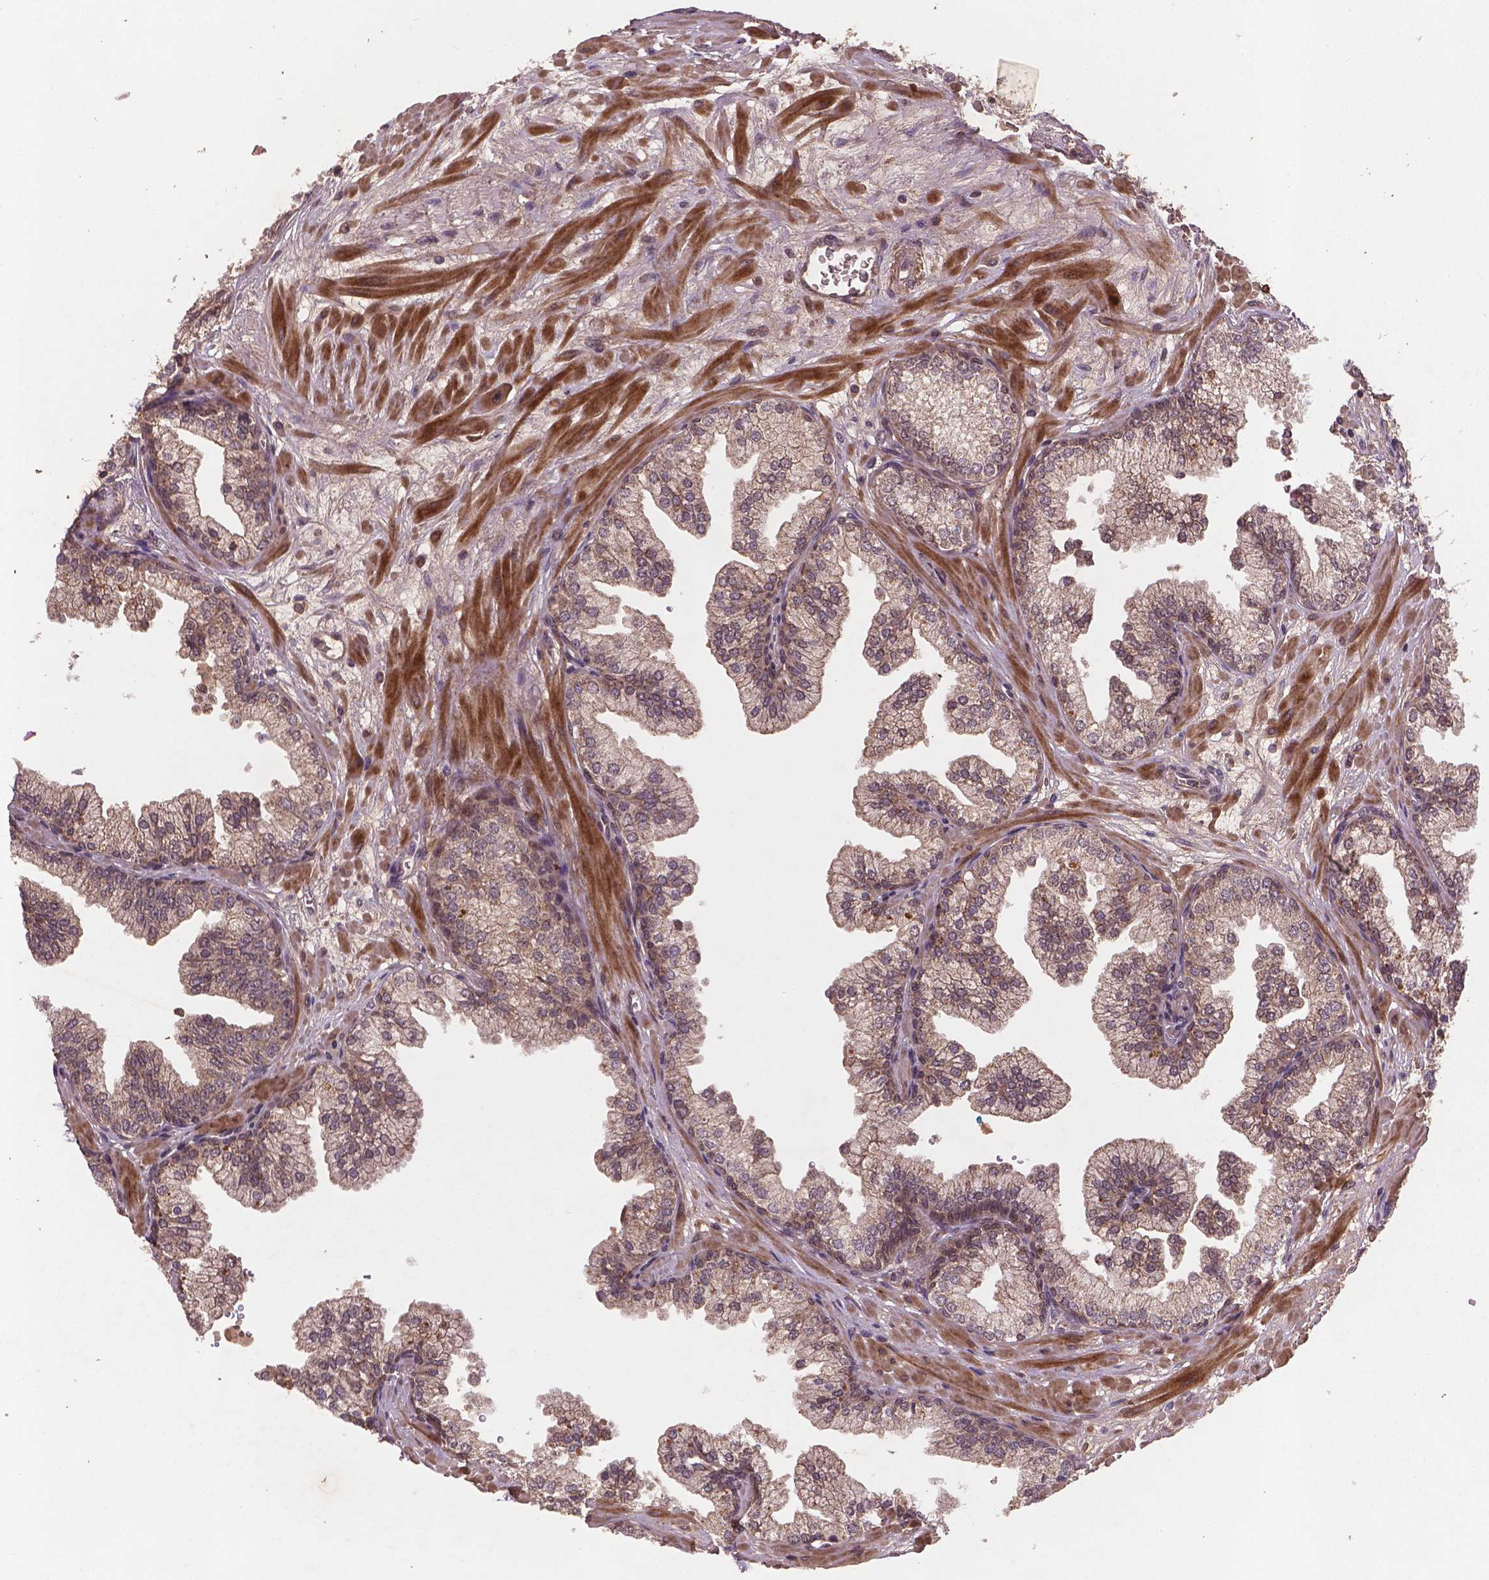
{"staining": {"intensity": "moderate", "quantity": ">75%", "location": "cytoplasmic/membranous,nuclear"}, "tissue": "prostate", "cell_type": "Glandular cells", "image_type": "normal", "snomed": [{"axis": "morphology", "description": "Normal tissue, NOS"}, {"axis": "topography", "description": "Prostate"}, {"axis": "topography", "description": "Peripheral nerve tissue"}], "caption": "Immunohistochemical staining of unremarkable prostate shows moderate cytoplasmic/membranous,nuclear protein staining in approximately >75% of glandular cells.", "gene": "NIPAL2", "patient": {"sex": "male", "age": 61}}